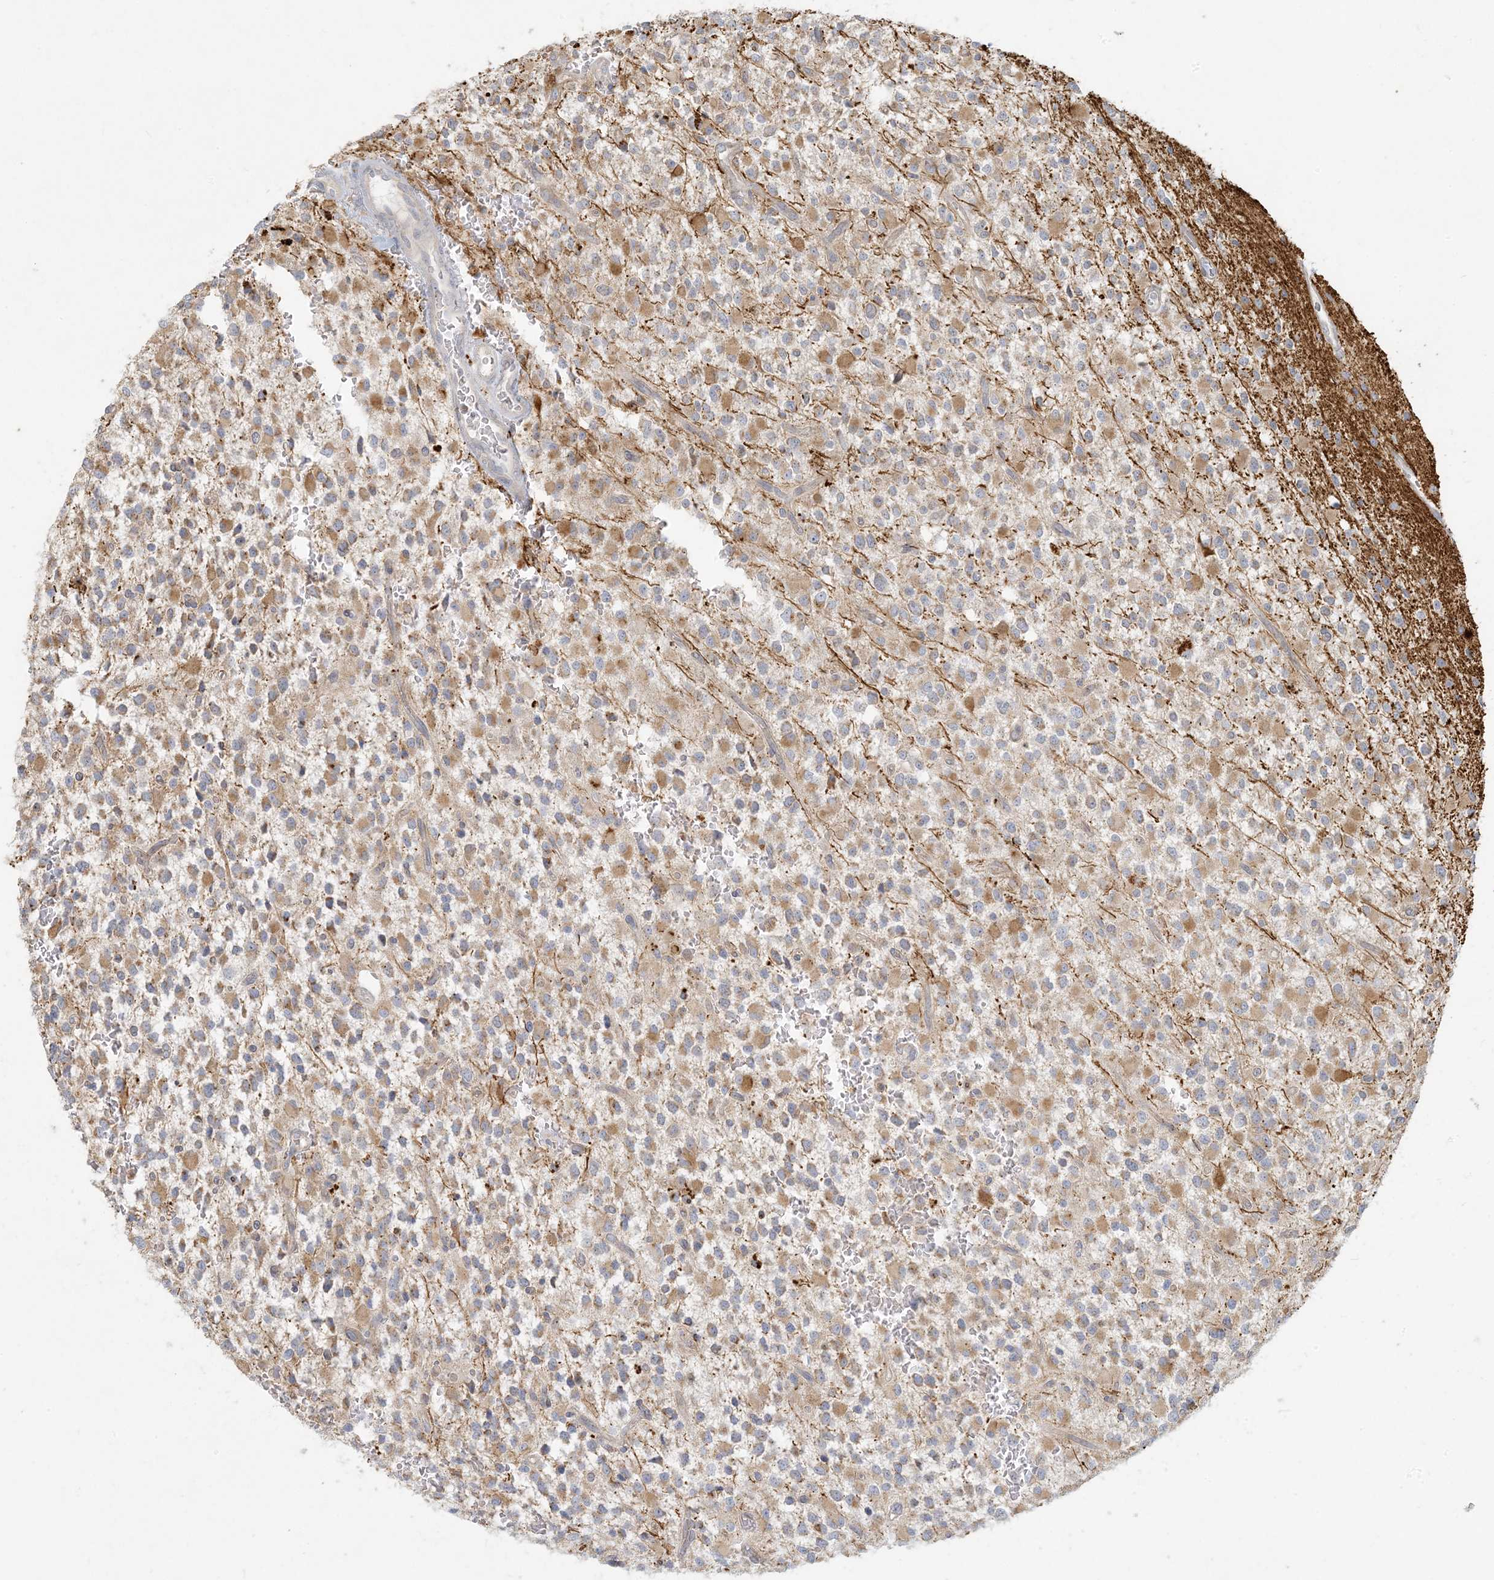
{"staining": {"intensity": "weak", "quantity": "<25%", "location": "cytoplasmic/membranous"}, "tissue": "glioma", "cell_type": "Tumor cells", "image_type": "cancer", "snomed": [{"axis": "morphology", "description": "Glioma, malignant, High grade"}, {"axis": "topography", "description": "Brain"}], "caption": "This photomicrograph is of malignant high-grade glioma stained with immunohistochemistry (IHC) to label a protein in brown with the nuclei are counter-stained blue. There is no positivity in tumor cells.", "gene": "MCAT", "patient": {"sex": "male", "age": 34}}